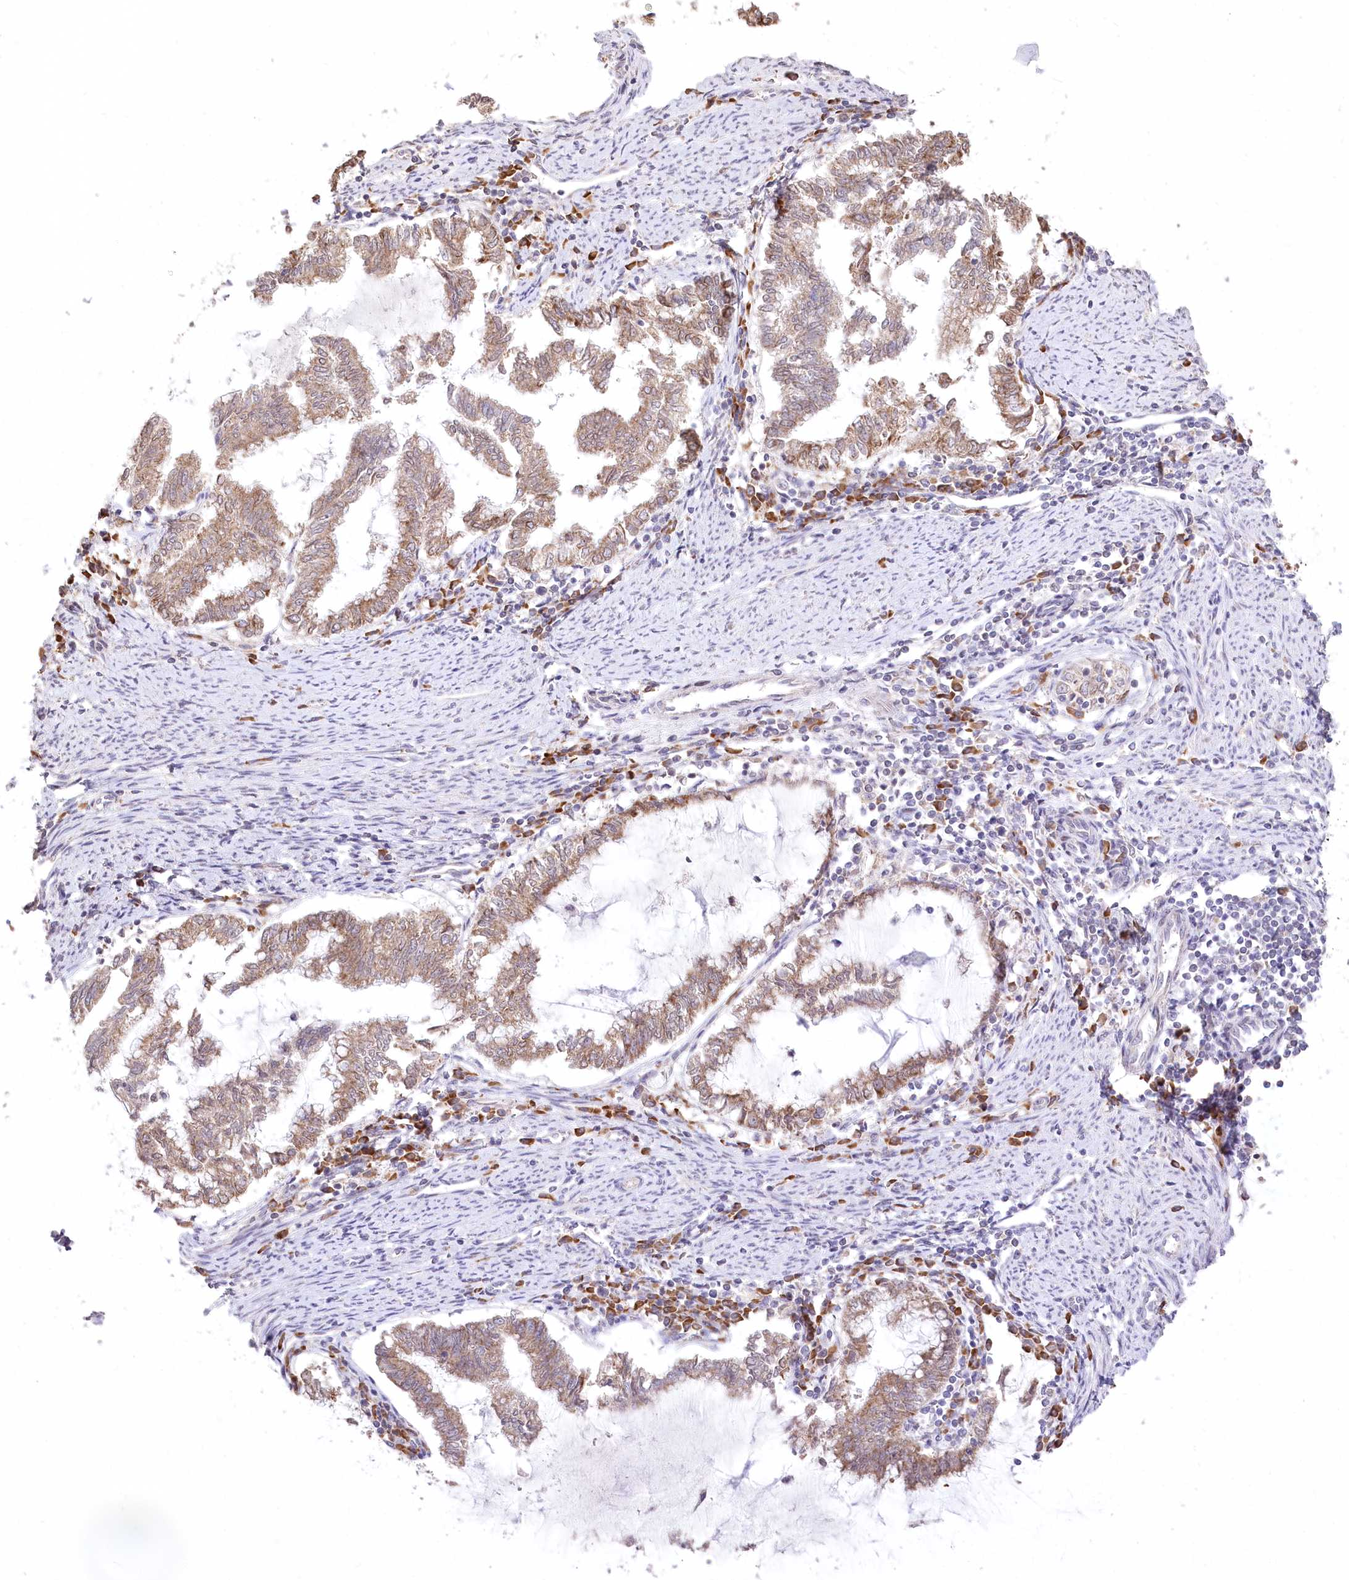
{"staining": {"intensity": "moderate", "quantity": "25%-75%", "location": "cytoplasmic/membranous"}, "tissue": "endometrial cancer", "cell_type": "Tumor cells", "image_type": "cancer", "snomed": [{"axis": "morphology", "description": "Adenocarcinoma, NOS"}, {"axis": "topography", "description": "Endometrium"}], "caption": "Endometrial cancer stained with DAB immunohistochemistry shows medium levels of moderate cytoplasmic/membranous positivity in approximately 25%-75% of tumor cells.", "gene": "STT3B", "patient": {"sex": "female", "age": 79}}